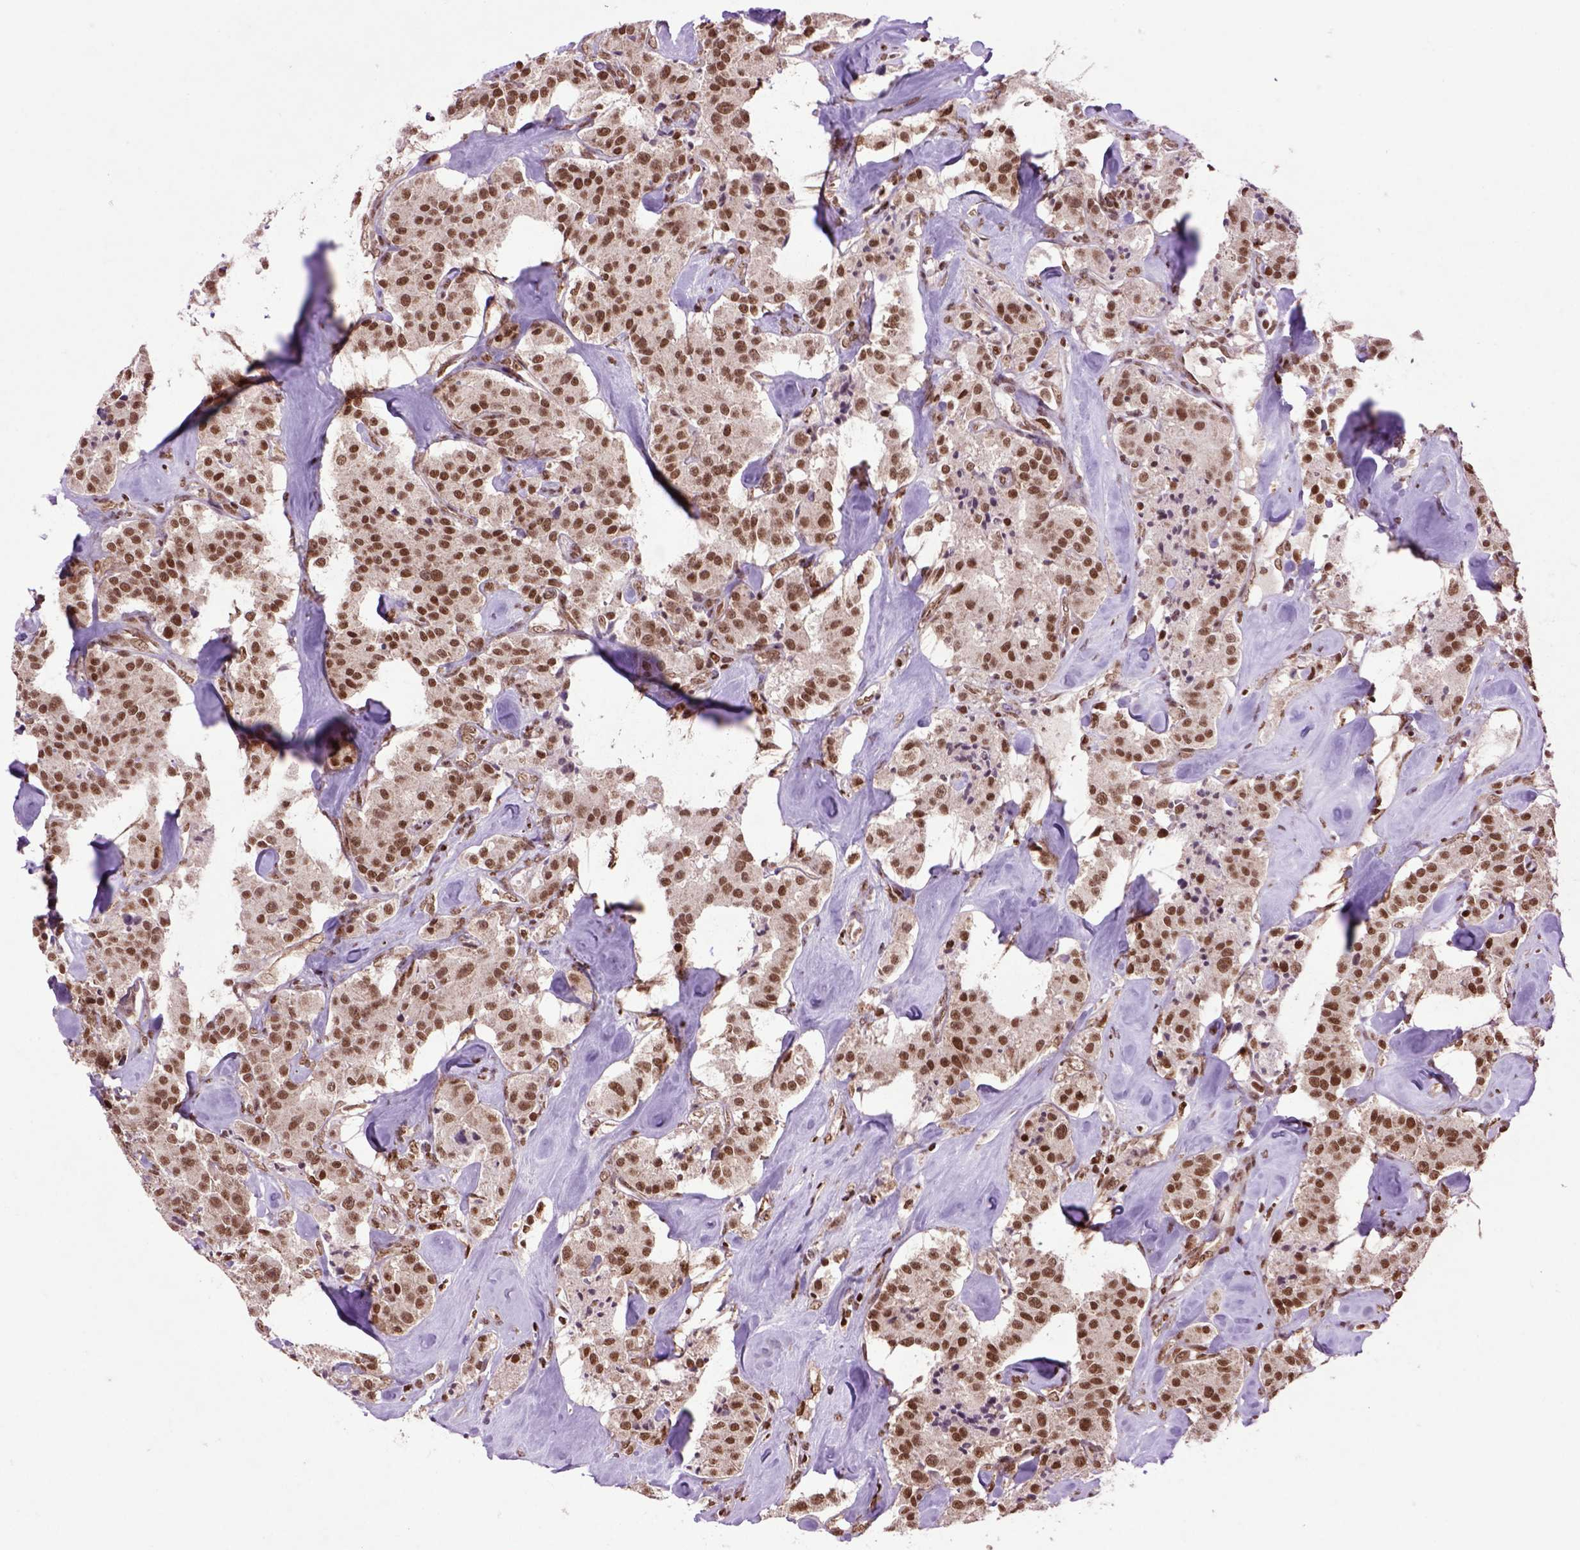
{"staining": {"intensity": "strong", "quantity": ">75%", "location": "nuclear"}, "tissue": "carcinoid", "cell_type": "Tumor cells", "image_type": "cancer", "snomed": [{"axis": "morphology", "description": "Carcinoid, malignant, NOS"}, {"axis": "topography", "description": "Pancreas"}], "caption": "IHC of carcinoid reveals high levels of strong nuclear staining in about >75% of tumor cells.", "gene": "CELF1", "patient": {"sex": "male", "age": 41}}